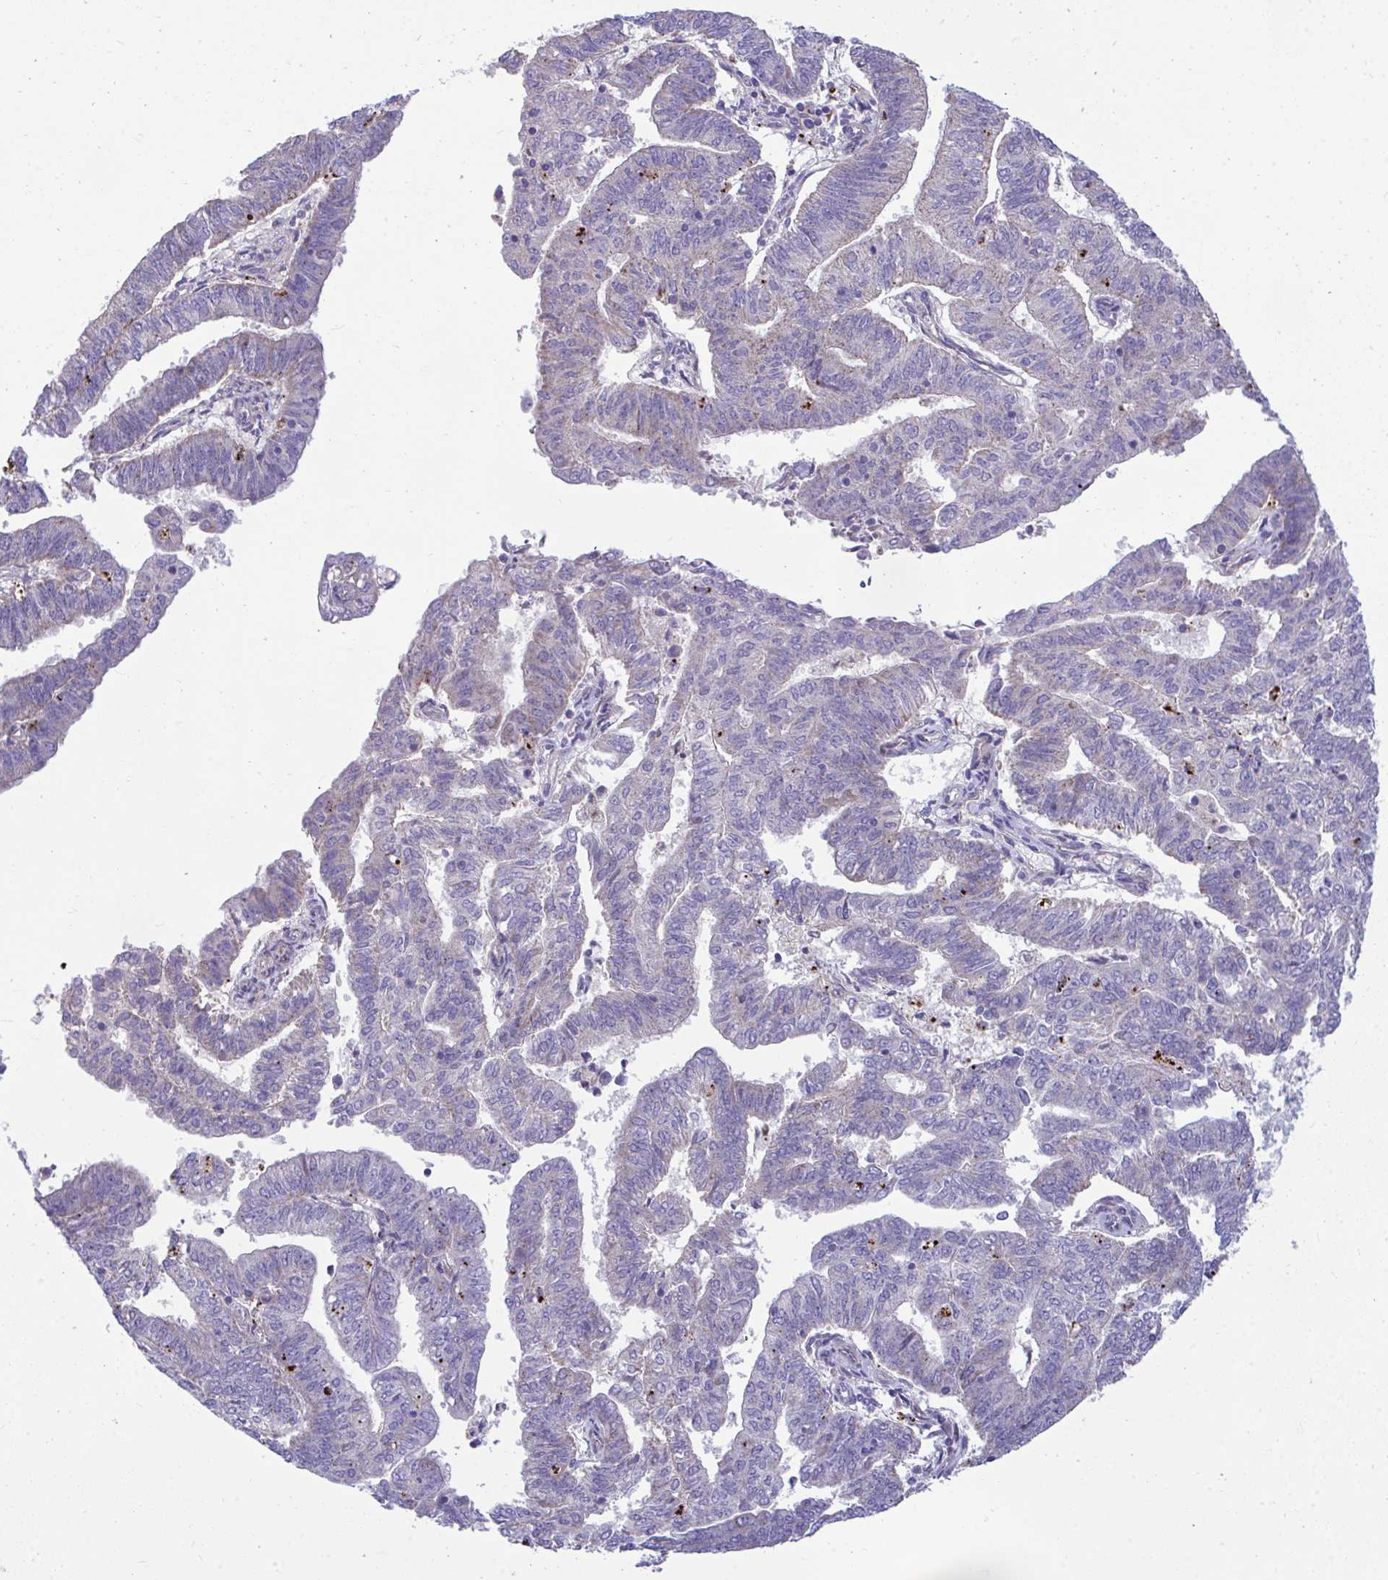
{"staining": {"intensity": "negative", "quantity": "none", "location": "none"}, "tissue": "endometrial cancer", "cell_type": "Tumor cells", "image_type": "cancer", "snomed": [{"axis": "morphology", "description": "Adenocarcinoma, NOS"}, {"axis": "topography", "description": "Endometrium"}], "caption": "Tumor cells are negative for protein expression in human endometrial adenocarcinoma.", "gene": "MRPS16", "patient": {"sex": "female", "age": 82}}